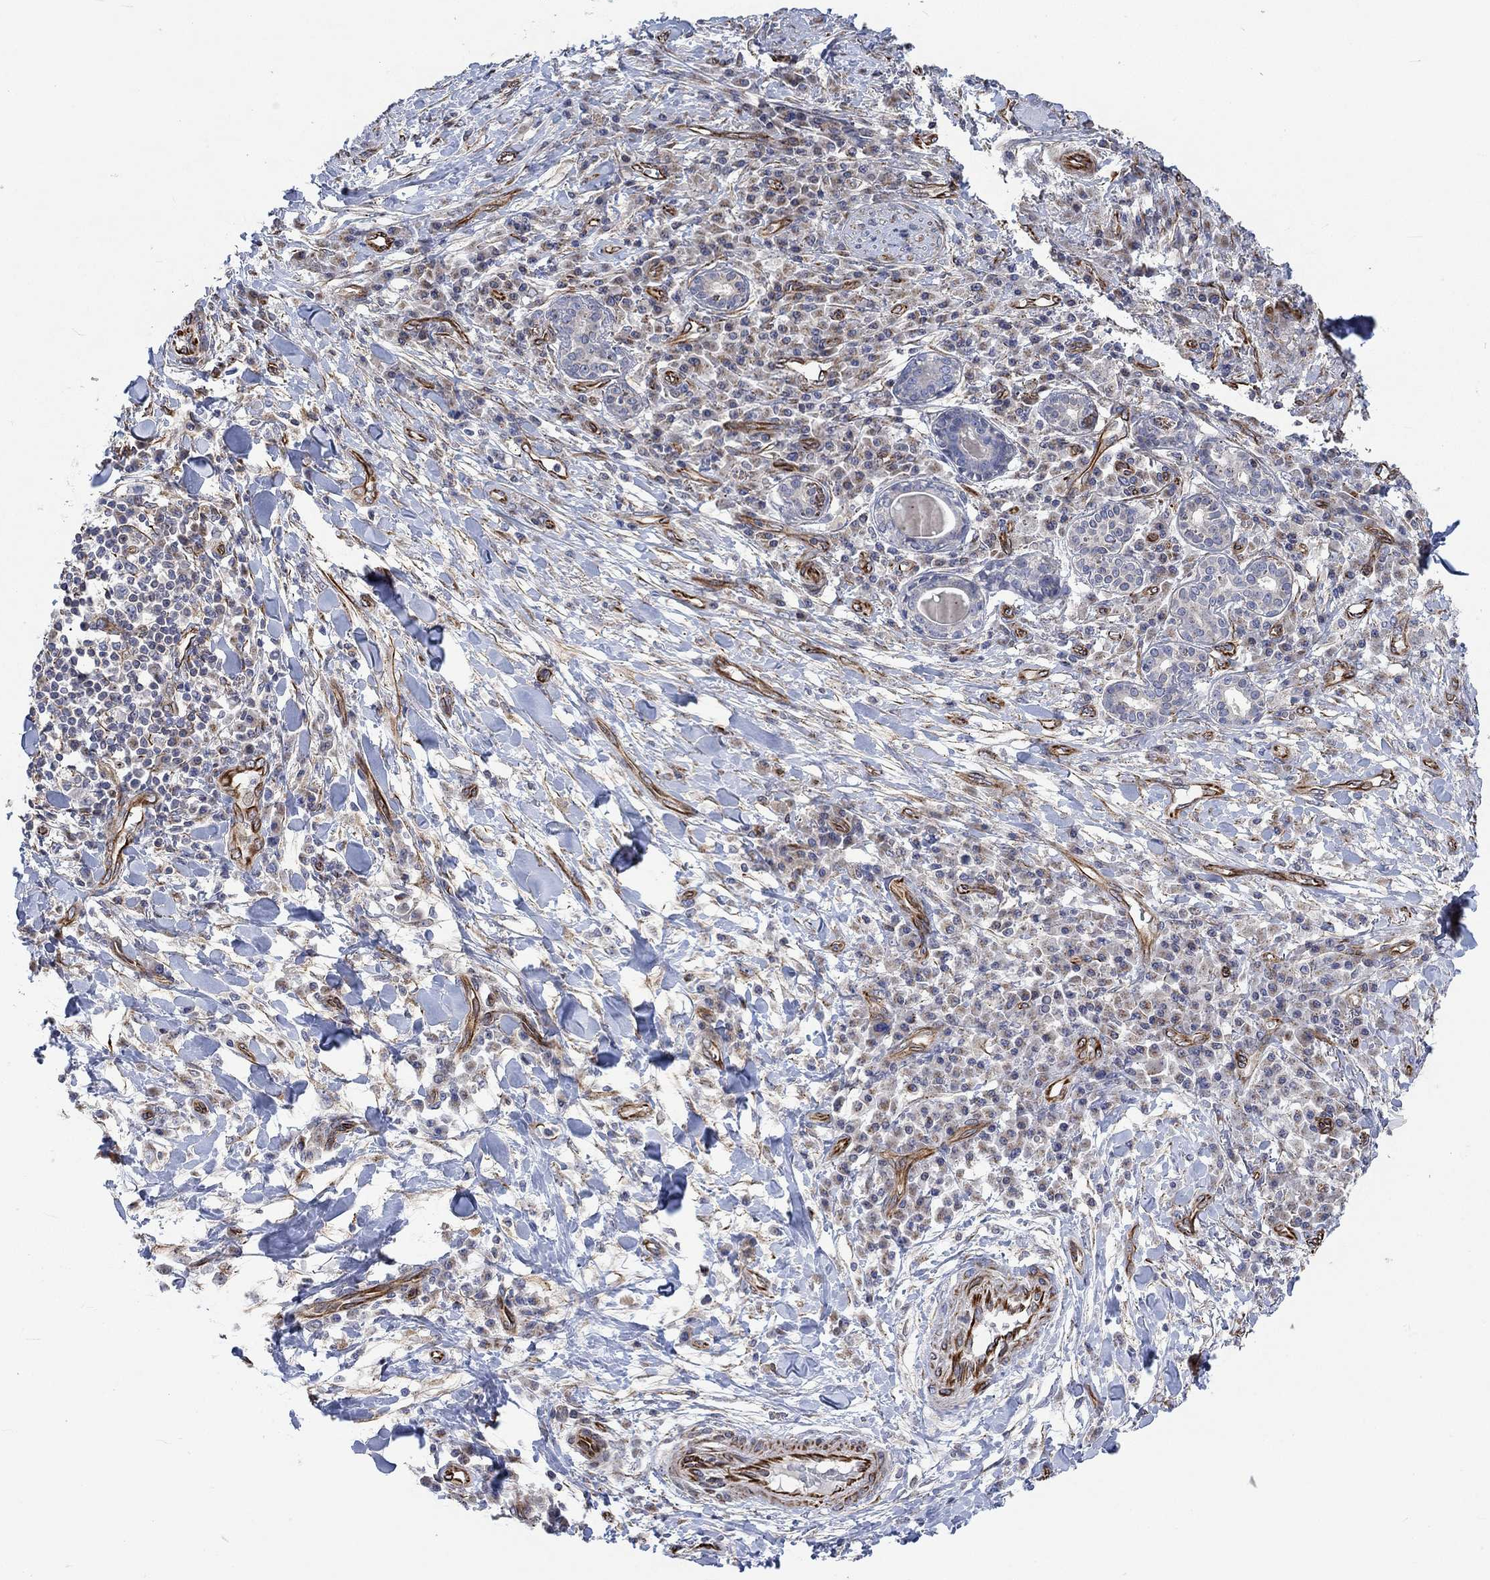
{"staining": {"intensity": "negative", "quantity": "none", "location": "none"}, "tissue": "skin cancer", "cell_type": "Tumor cells", "image_type": "cancer", "snomed": [{"axis": "morphology", "description": "Squamous cell carcinoma, NOS"}, {"axis": "topography", "description": "Skin"}], "caption": "Protein analysis of skin cancer exhibits no significant staining in tumor cells.", "gene": "CAMK1D", "patient": {"sex": "male", "age": 92}}